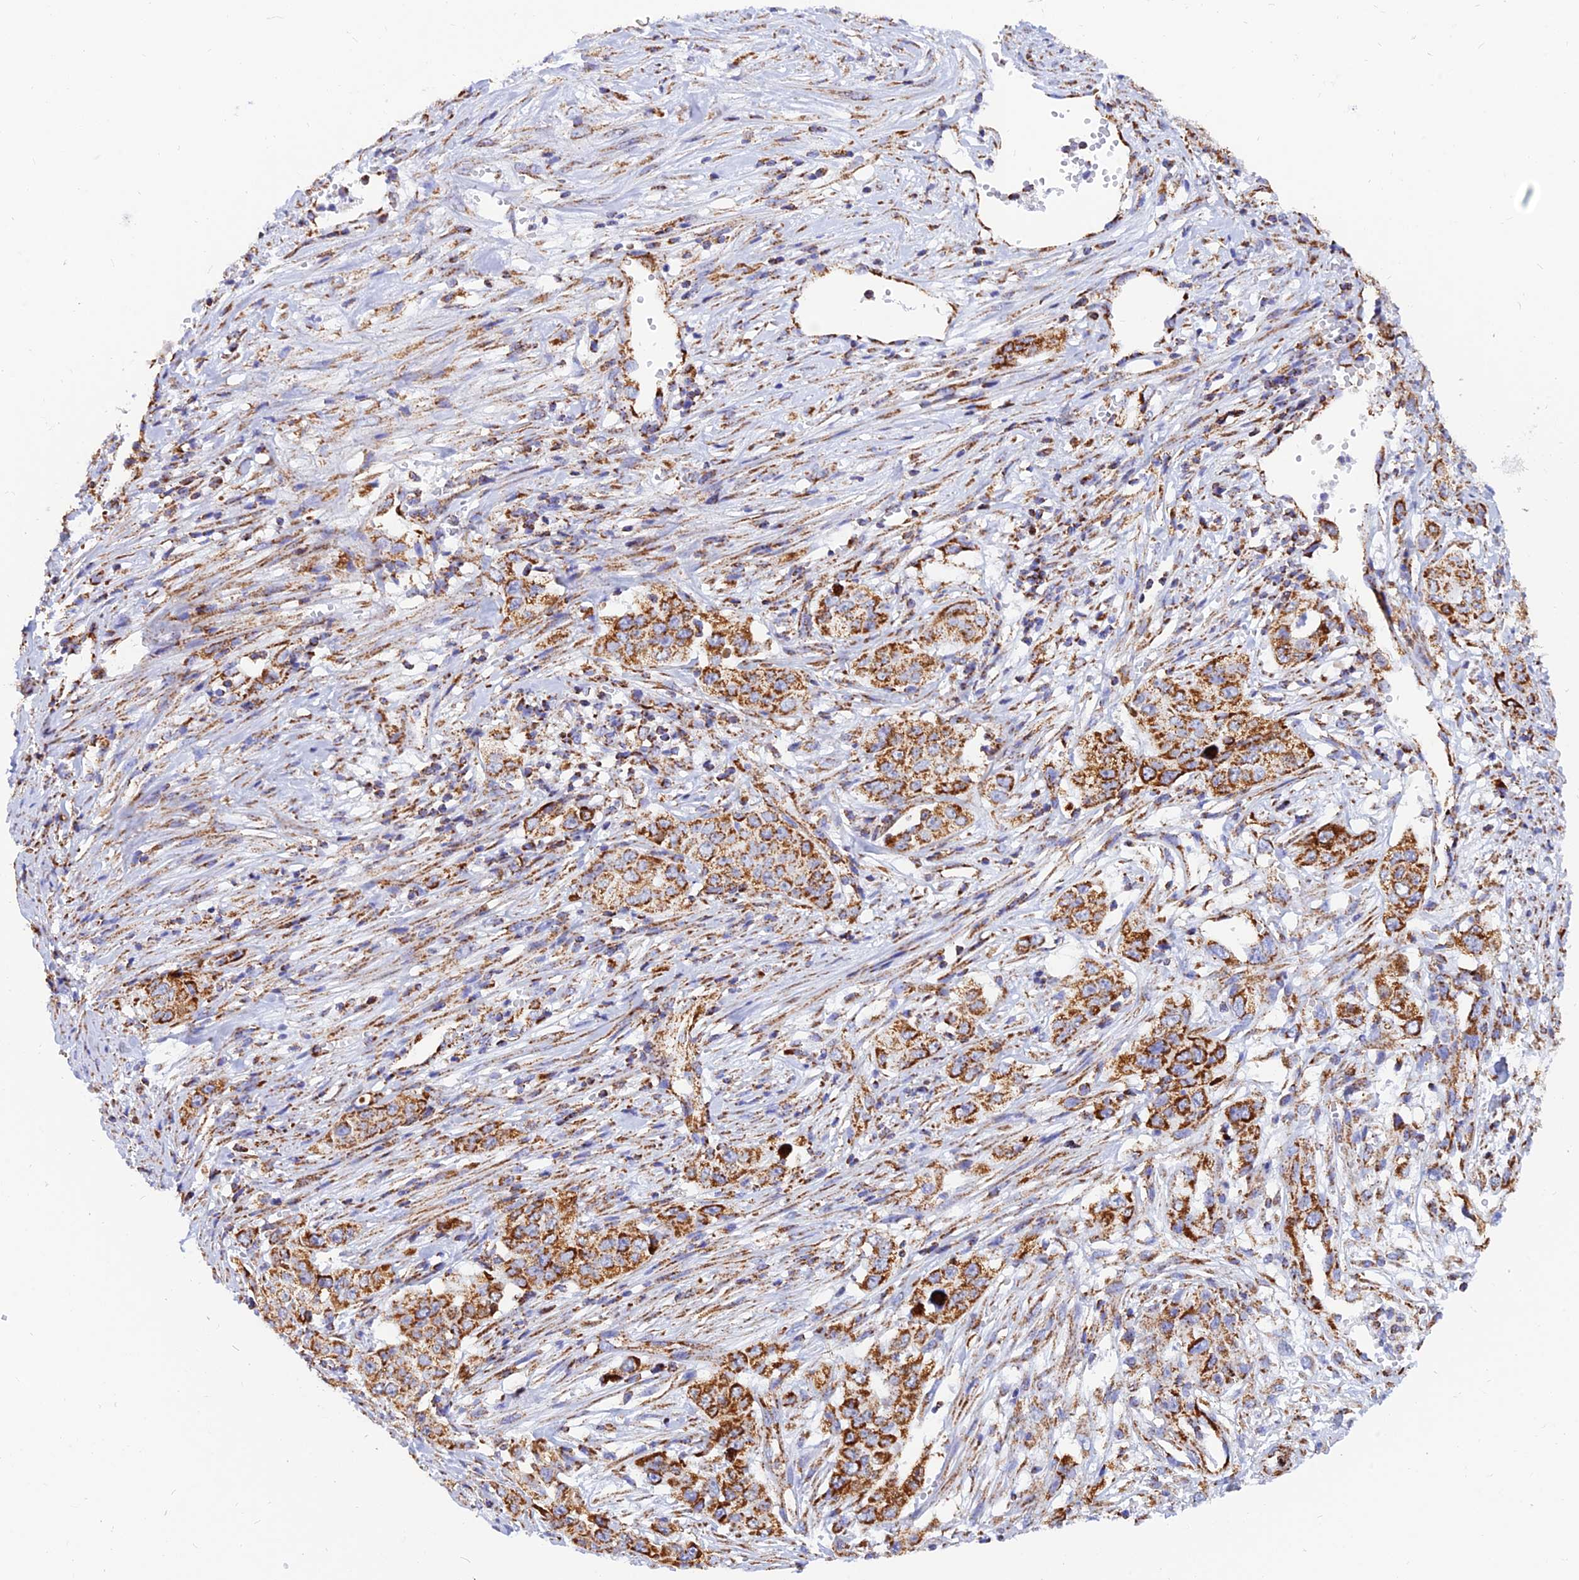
{"staining": {"intensity": "strong", "quantity": "25%-75%", "location": "cytoplasmic/membranous"}, "tissue": "stomach cancer", "cell_type": "Tumor cells", "image_type": "cancer", "snomed": [{"axis": "morphology", "description": "Adenocarcinoma, NOS"}, {"axis": "topography", "description": "Stomach, upper"}], "caption": "Human stomach cancer stained with a brown dye demonstrates strong cytoplasmic/membranous positive positivity in about 25%-75% of tumor cells.", "gene": "NDUFB6", "patient": {"sex": "male", "age": 62}}